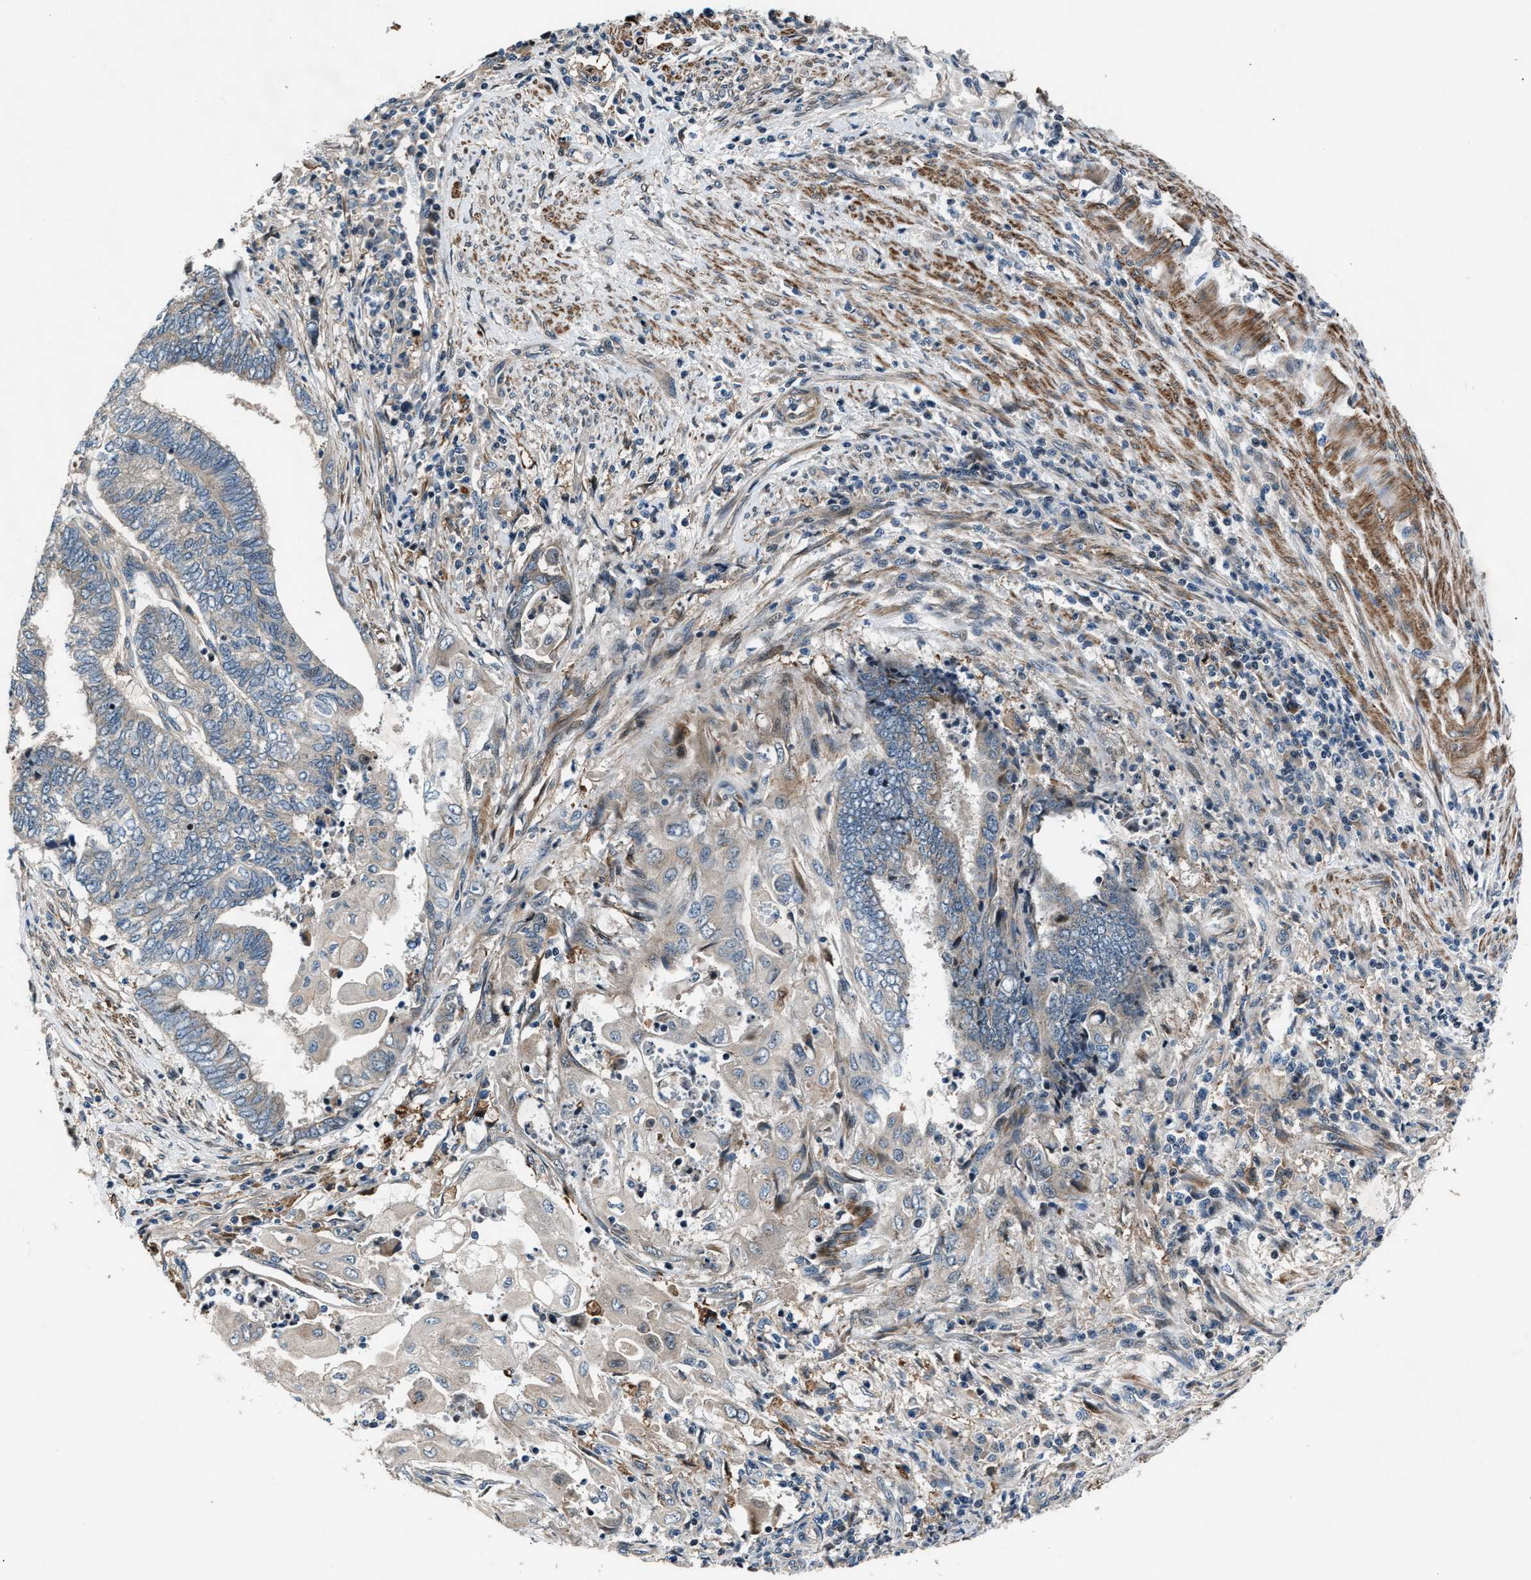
{"staining": {"intensity": "weak", "quantity": "<25%", "location": "cytoplasmic/membranous"}, "tissue": "endometrial cancer", "cell_type": "Tumor cells", "image_type": "cancer", "snomed": [{"axis": "morphology", "description": "Adenocarcinoma, NOS"}, {"axis": "topography", "description": "Uterus"}, {"axis": "topography", "description": "Endometrium"}], "caption": "This is a histopathology image of immunohistochemistry staining of endometrial cancer (adenocarcinoma), which shows no staining in tumor cells. Brightfield microscopy of immunohistochemistry stained with DAB (brown) and hematoxylin (blue), captured at high magnification.", "gene": "DYNC2I1", "patient": {"sex": "female", "age": 70}}